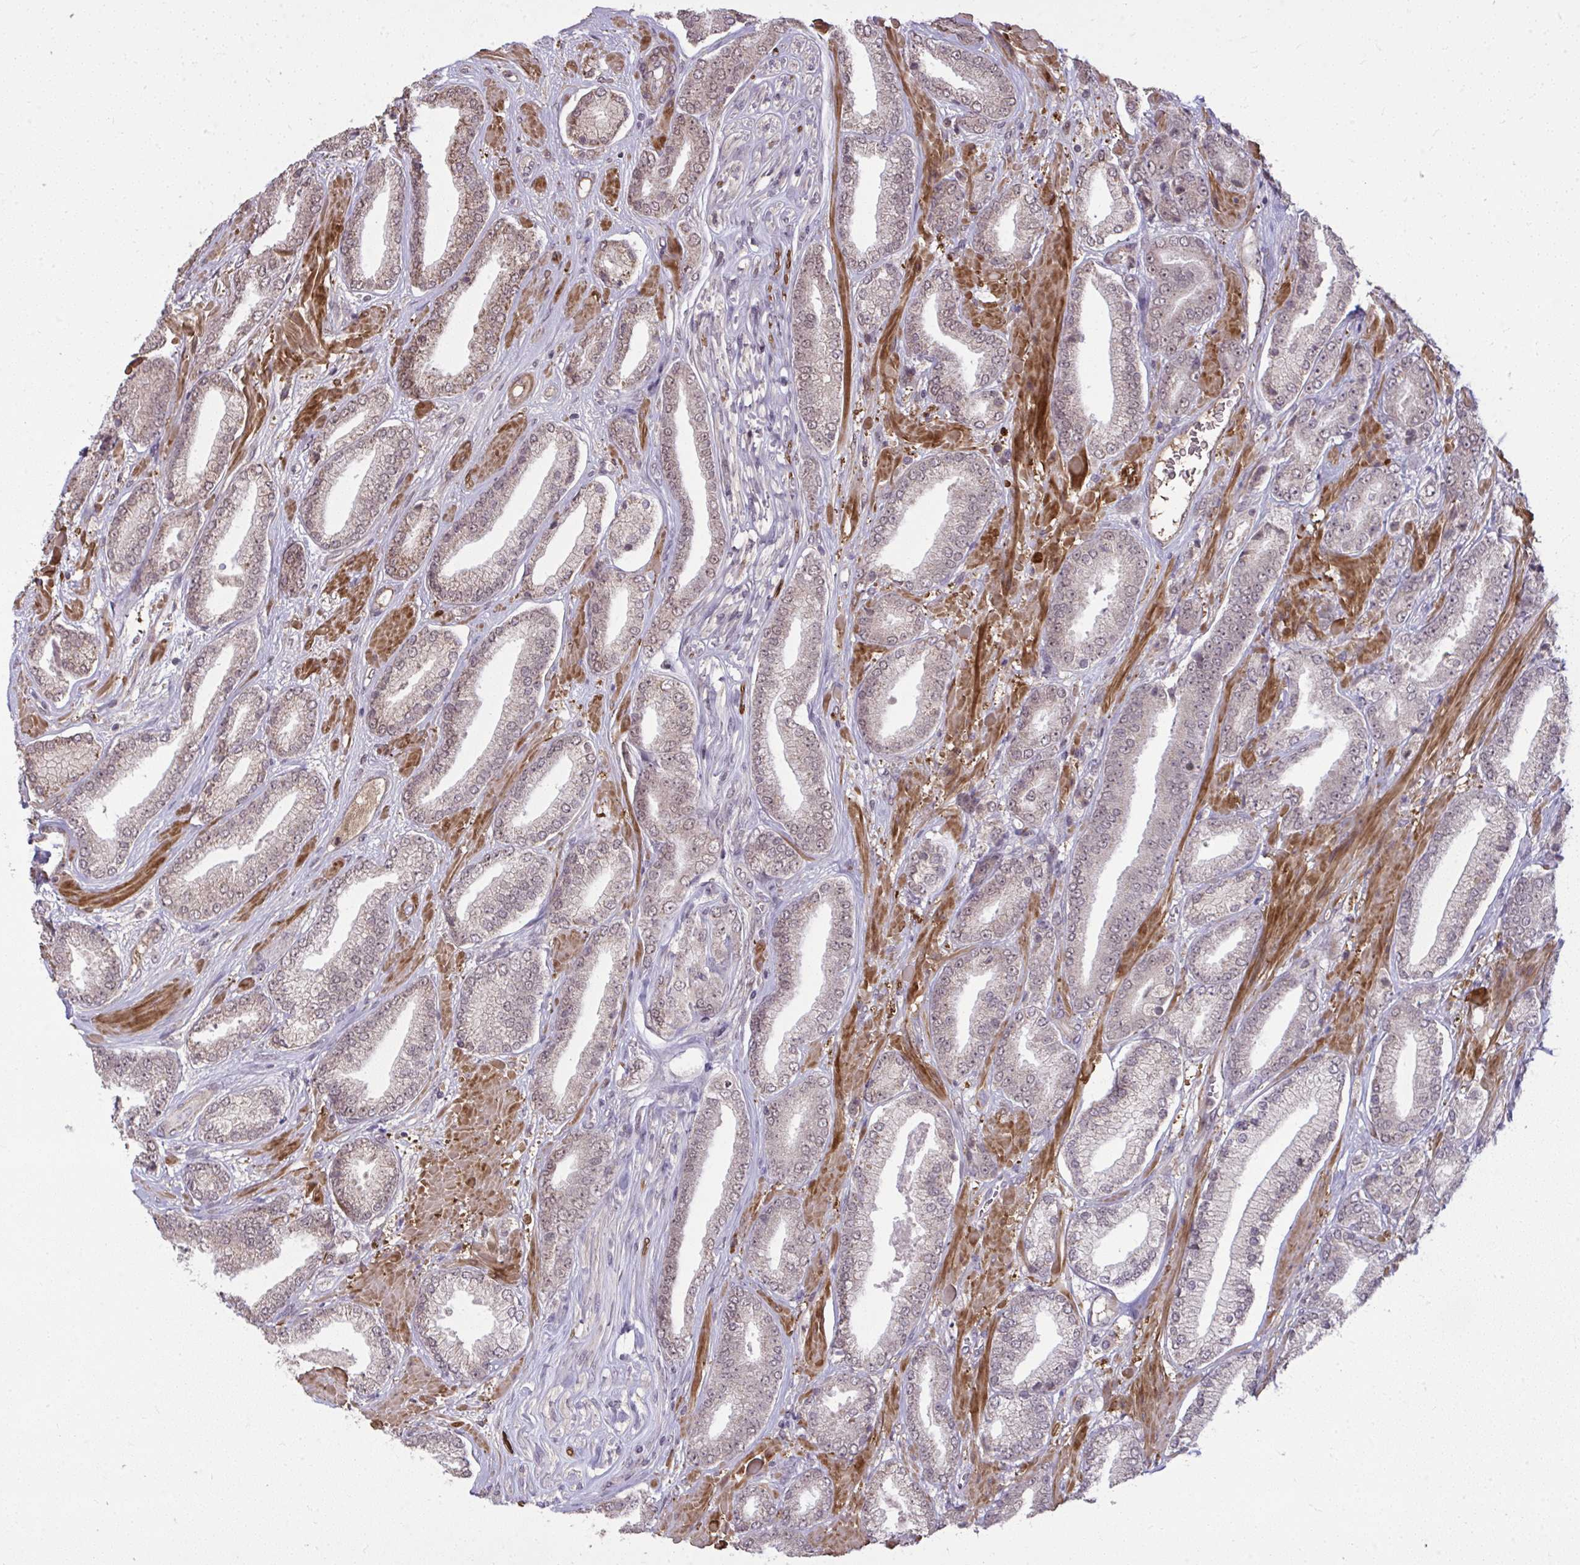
{"staining": {"intensity": "moderate", "quantity": "25%-75%", "location": "cytoplasmic/membranous,nuclear"}, "tissue": "prostate cancer", "cell_type": "Tumor cells", "image_type": "cancer", "snomed": [{"axis": "morphology", "description": "Adenocarcinoma, High grade"}, {"axis": "topography", "description": "Prostate"}], "caption": "Immunohistochemistry micrograph of neoplastic tissue: prostate high-grade adenocarcinoma stained using immunohistochemistry (IHC) displays medium levels of moderate protein expression localized specifically in the cytoplasmic/membranous and nuclear of tumor cells, appearing as a cytoplasmic/membranous and nuclear brown color.", "gene": "ZSCAN9", "patient": {"sex": "male", "age": 56}}